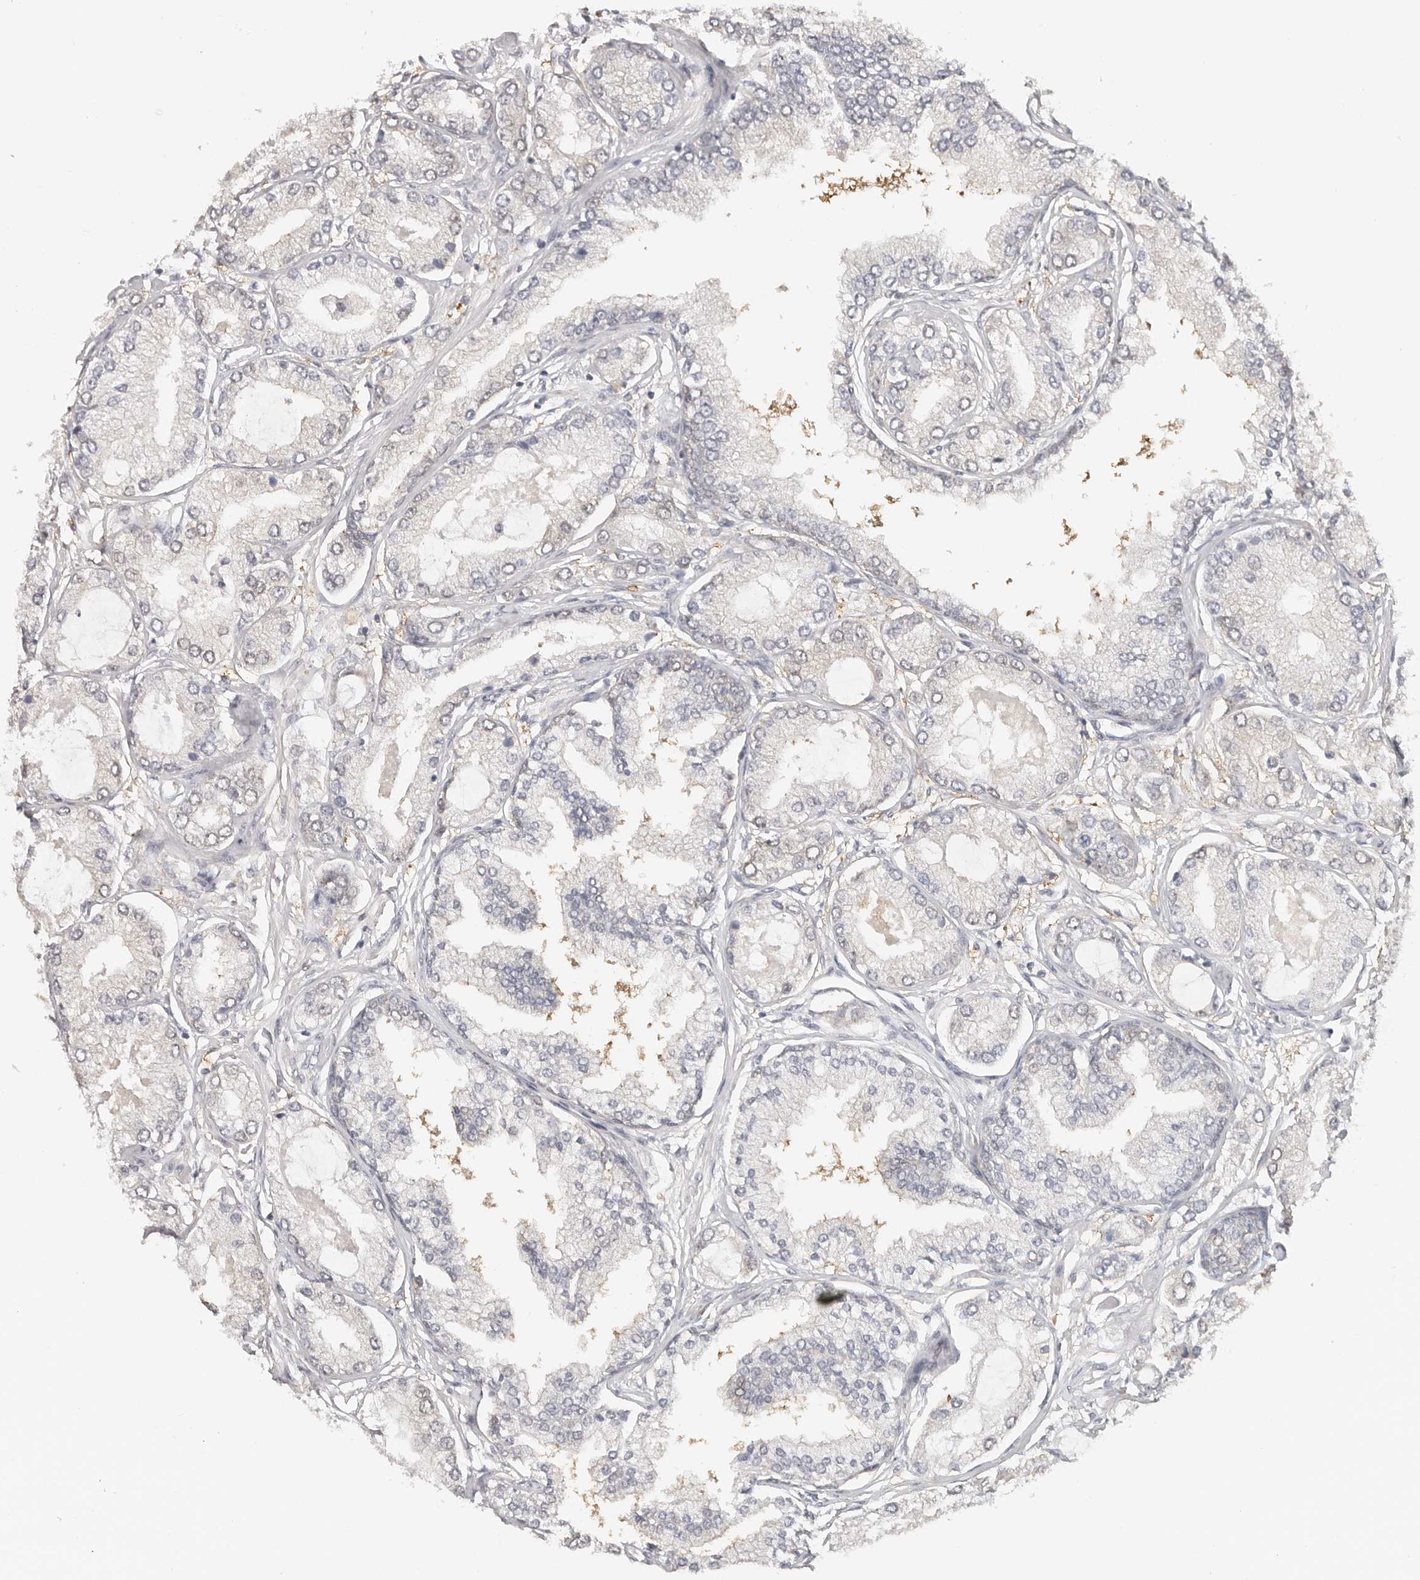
{"staining": {"intensity": "negative", "quantity": "none", "location": "none"}, "tissue": "prostate cancer", "cell_type": "Tumor cells", "image_type": "cancer", "snomed": [{"axis": "morphology", "description": "Adenocarcinoma, Low grade"}, {"axis": "topography", "description": "Prostate"}], "caption": "Prostate adenocarcinoma (low-grade) stained for a protein using immunohistochemistry displays no staining tumor cells.", "gene": "LARP7", "patient": {"sex": "male", "age": 62}}